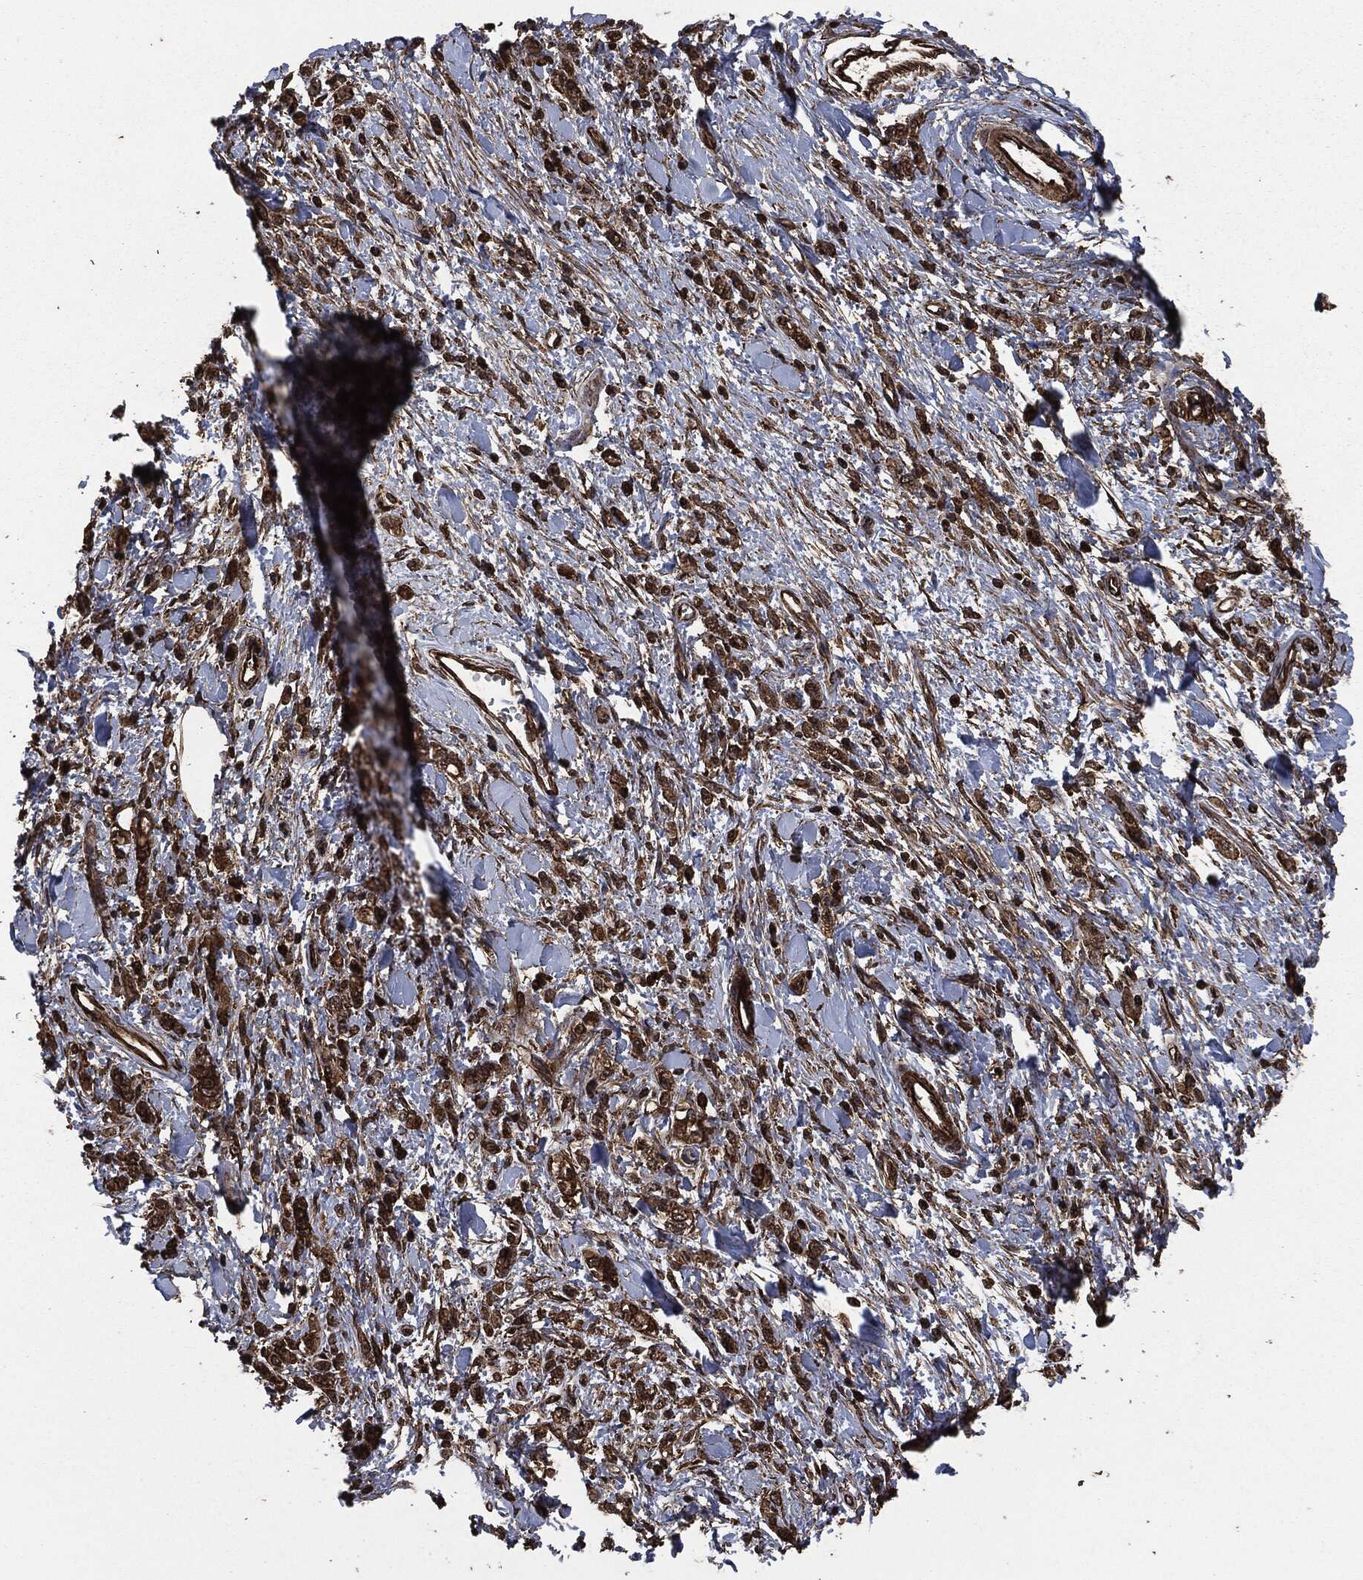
{"staining": {"intensity": "strong", "quantity": ">75%", "location": "cytoplasmic/membranous"}, "tissue": "stomach cancer", "cell_type": "Tumor cells", "image_type": "cancer", "snomed": [{"axis": "morphology", "description": "Adenocarcinoma, NOS"}, {"axis": "topography", "description": "Stomach"}], "caption": "IHC micrograph of human stomach cancer stained for a protein (brown), which shows high levels of strong cytoplasmic/membranous expression in approximately >75% of tumor cells.", "gene": "HRAS", "patient": {"sex": "male", "age": 77}}